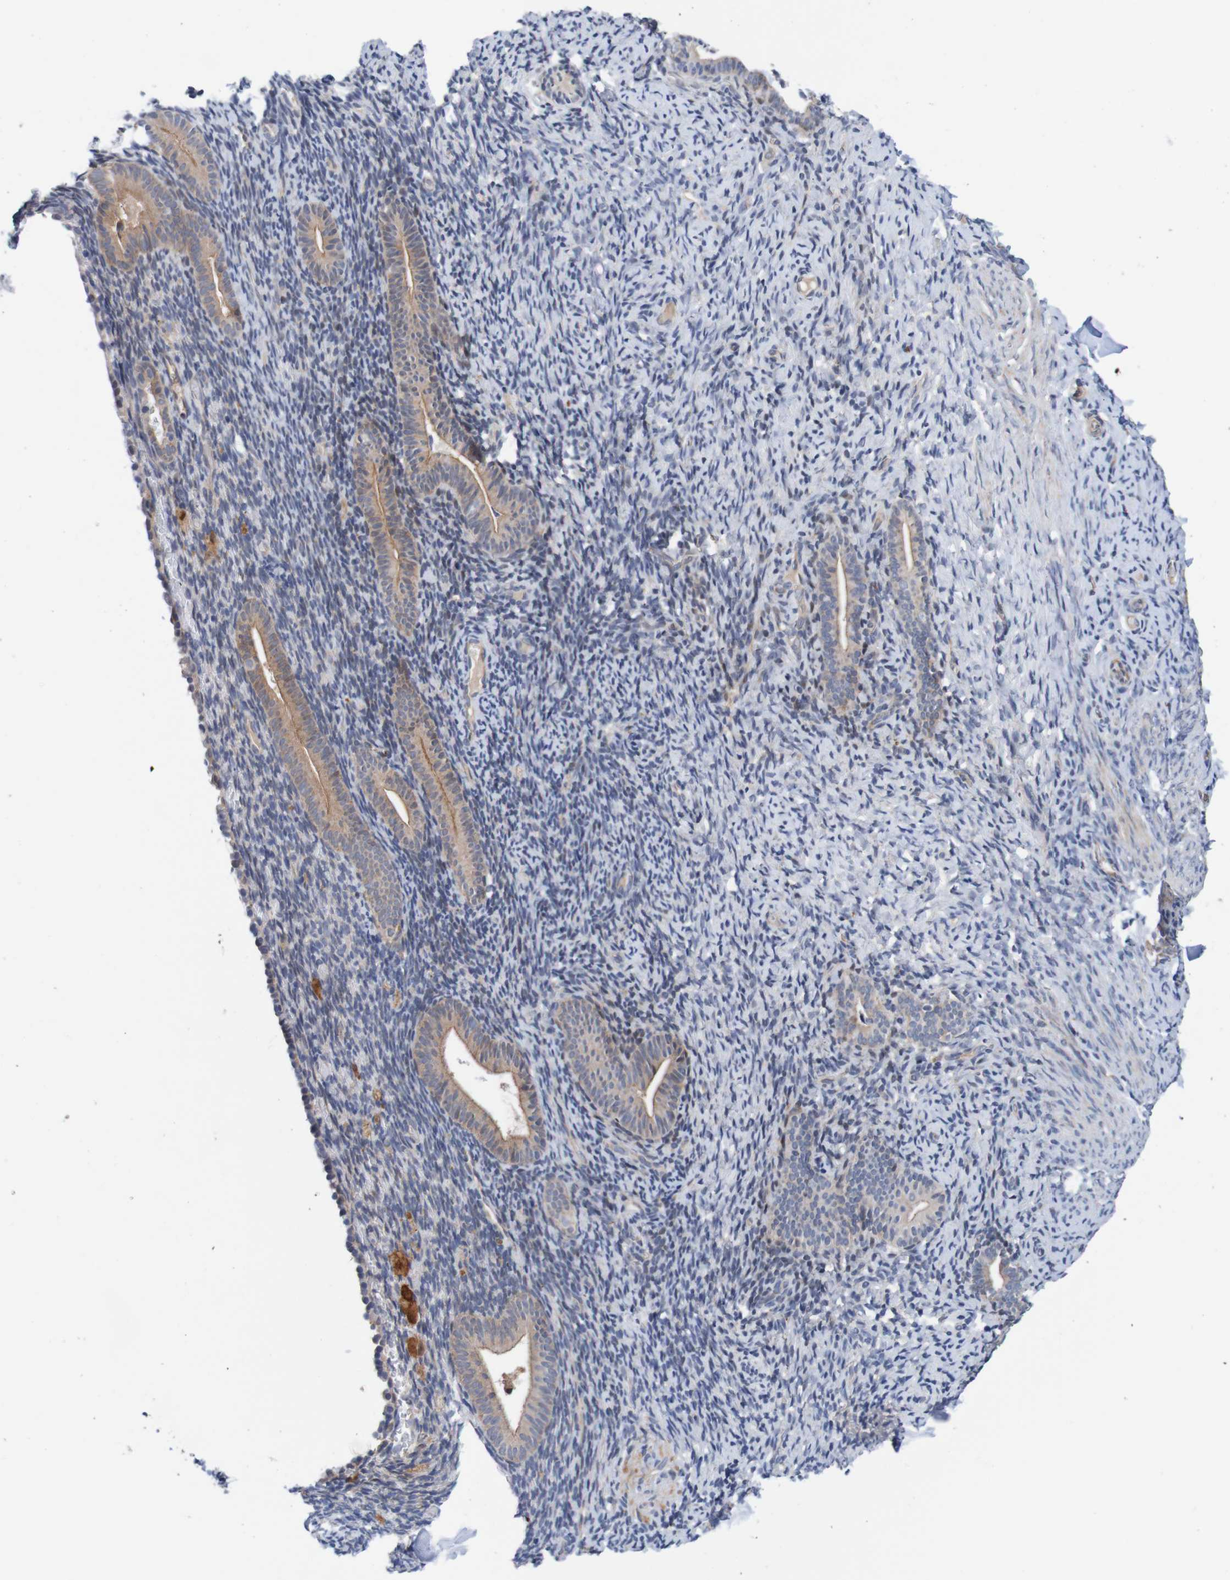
{"staining": {"intensity": "negative", "quantity": "none", "location": "none"}, "tissue": "endometrium", "cell_type": "Cells in endometrial stroma", "image_type": "normal", "snomed": [{"axis": "morphology", "description": "Normal tissue, NOS"}, {"axis": "topography", "description": "Endometrium"}], "caption": "Cells in endometrial stroma show no significant expression in normal endometrium.", "gene": "CPED1", "patient": {"sex": "female", "age": 51}}